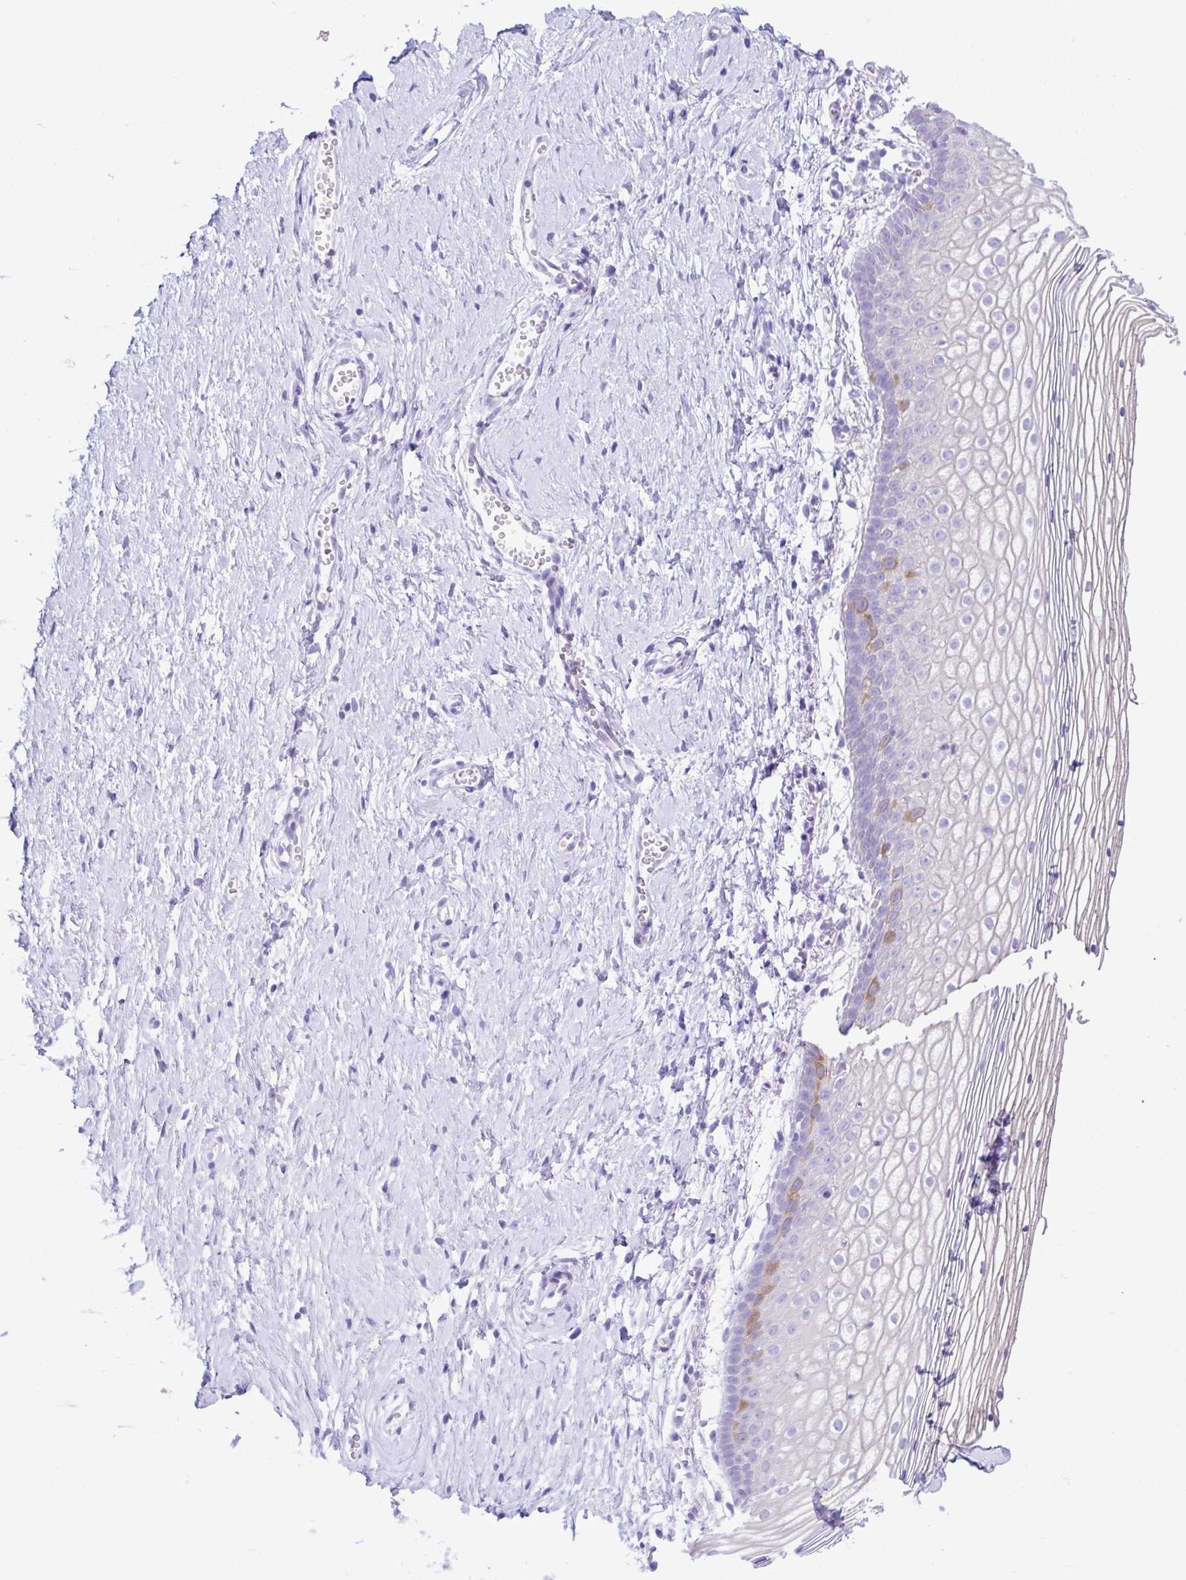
{"staining": {"intensity": "moderate", "quantity": "<25%", "location": "cytoplasmic/membranous"}, "tissue": "vagina", "cell_type": "Squamous epithelial cells", "image_type": "normal", "snomed": [{"axis": "morphology", "description": "Normal tissue, NOS"}, {"axis": "topography", "description": "Vagina"}], "caption": "A low amount of moderate cytoplasmic/membranous expression is present in approximately <25% of squamous epithelial cells in unremarkable vagina. The protein is stained brown, and the nuclei are stained in blue (DAB (3,3'-diaminobenzidine) IHC with brightfield microscopy, high magnification).", "gene": "RRM2", "patient": {"sex": "female", "age": 56}}